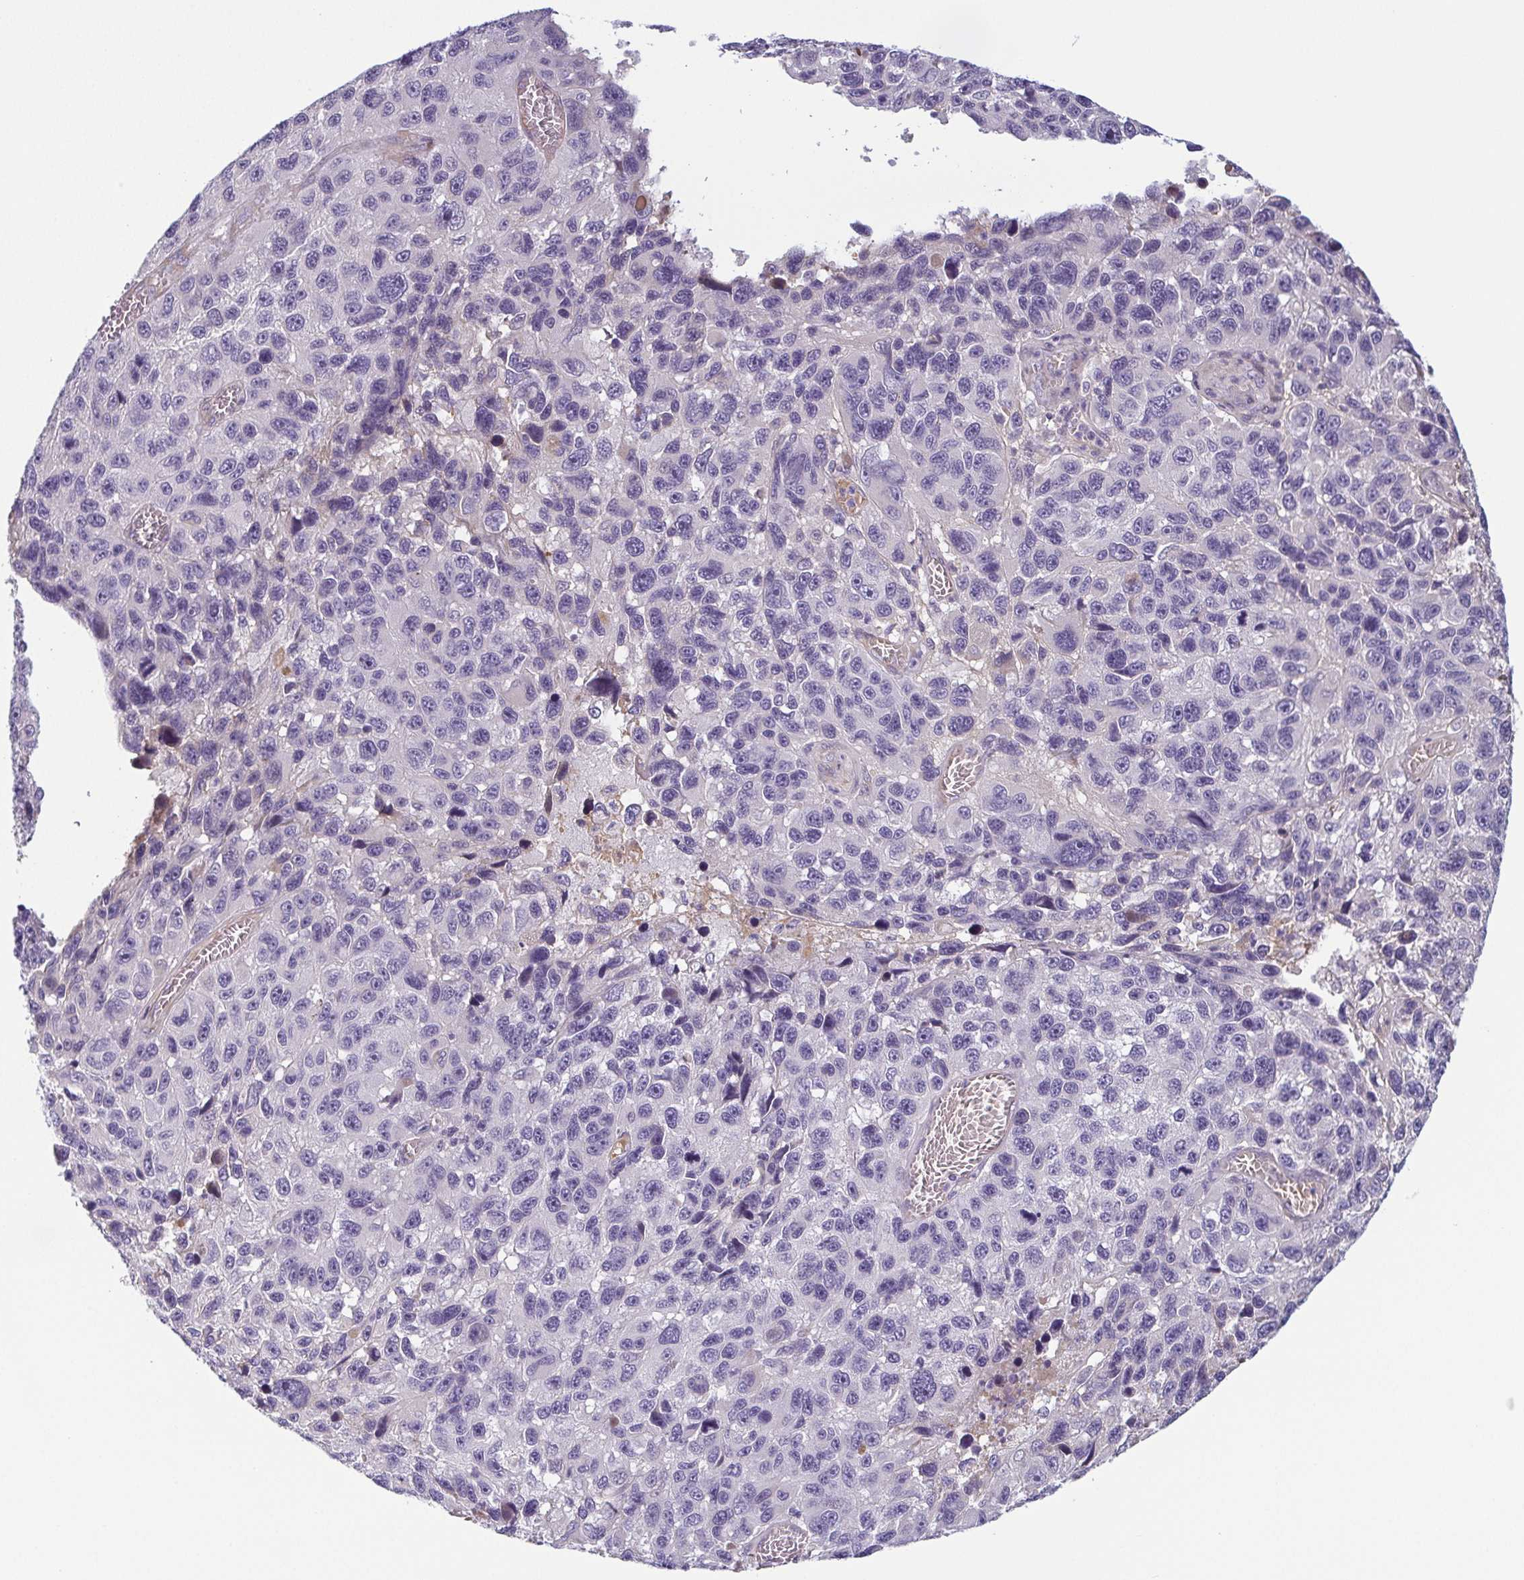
{"staining": {"intensity": "negative", "quantity": "none", "location": "none"}, "tissue": "melanoma", "cell_type": "Tumor cells", "image_type": "cancer", "snomed": [{"axis": "morphology", "description": "Malignant melanoma, NOS"}, {"axis": "topography", "description": "Skin"}], "caption": "Tumor cells show no significant protein staining in malignant melanoma.", "gene": "ECM1", "patient": {"sex": "male", "age": 53}}